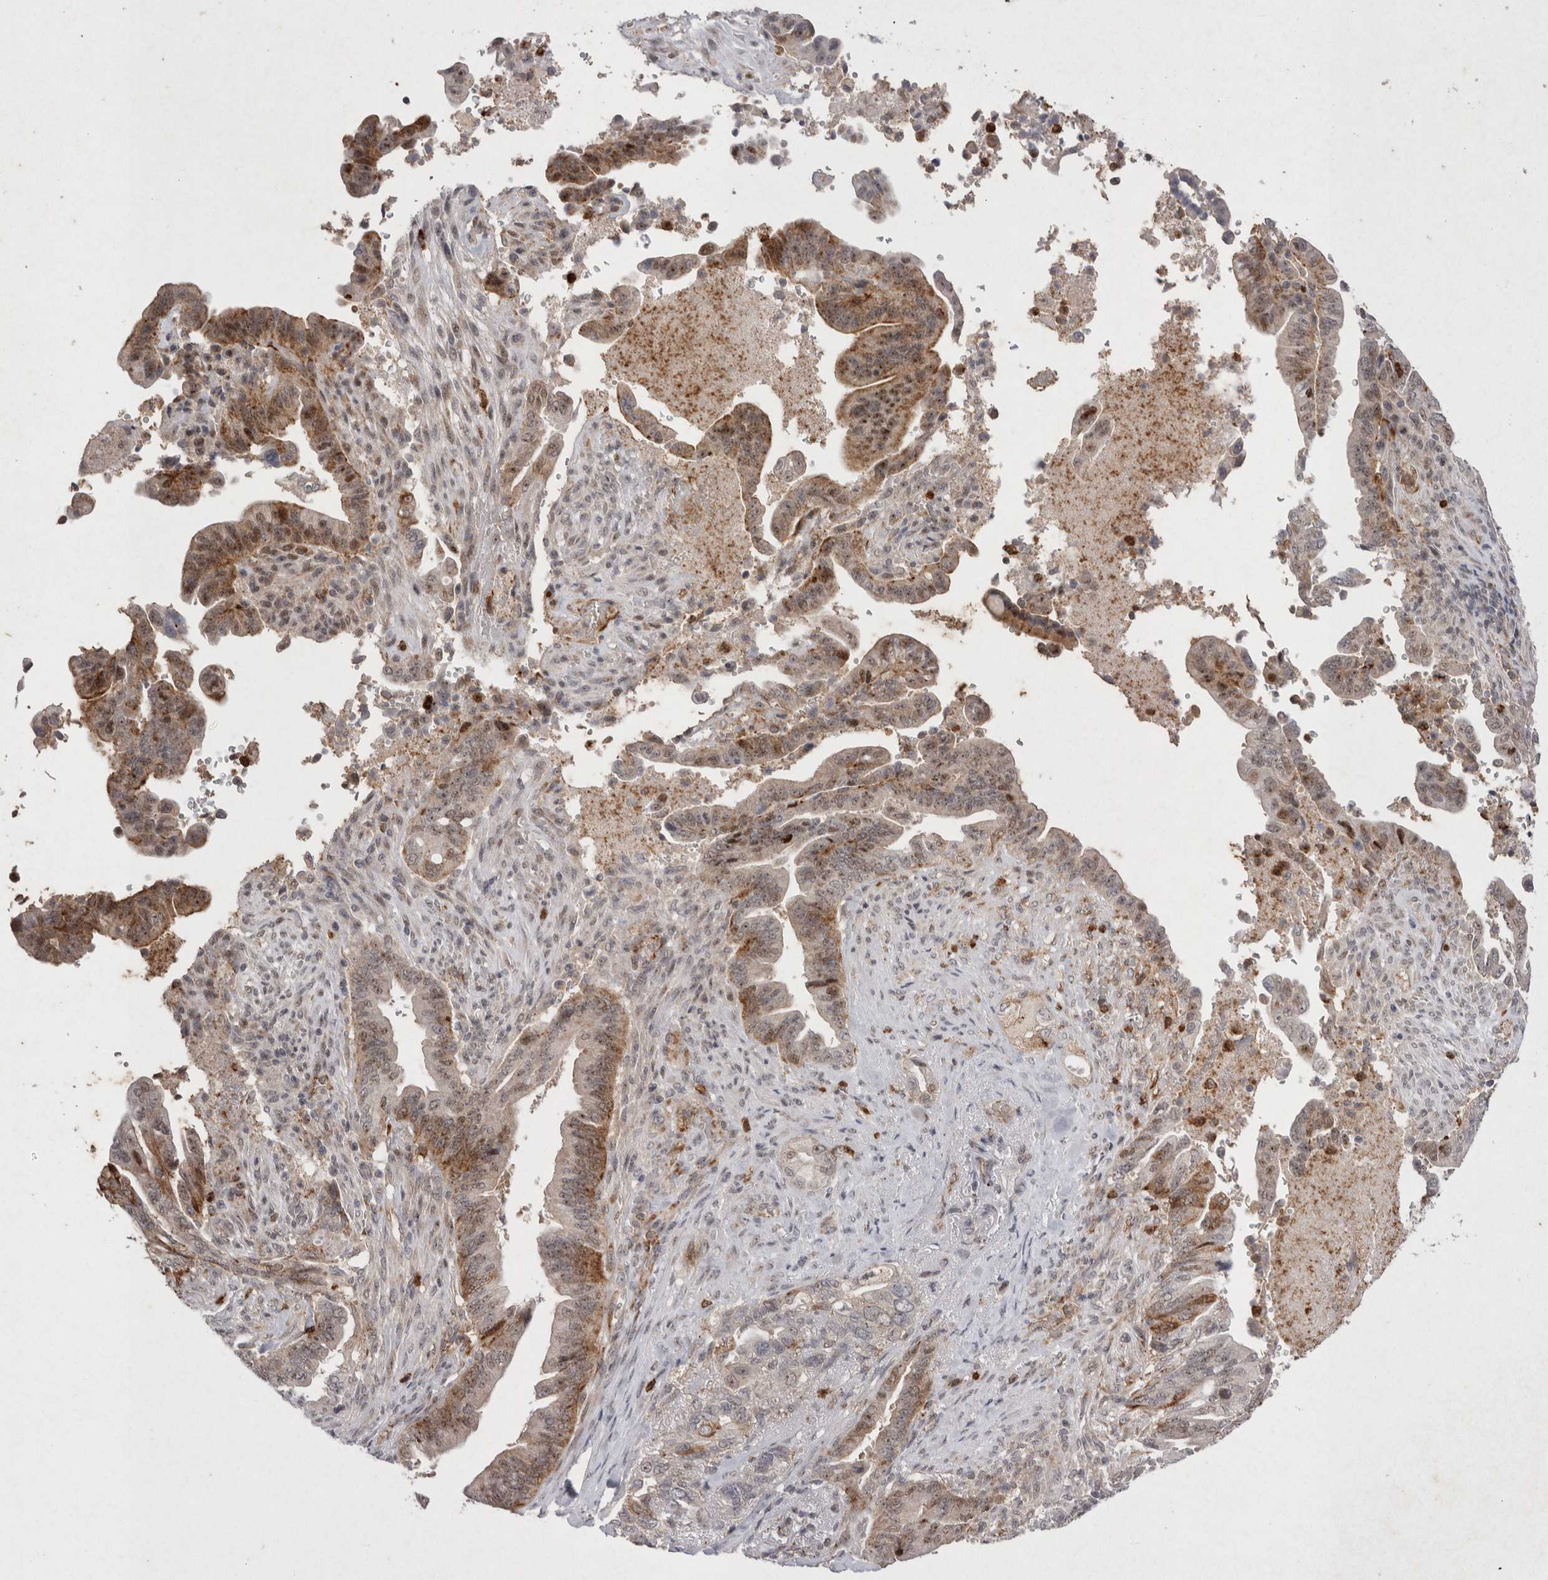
{"staining": {"intensity": "moderate", "quantity": ">75%", "location": "cytoplasmic/membranous,nuclear"}, "tissue": "pancreatic cancer", "cell_type": "Tumor cells", "image_type": "cancer", "snomed": [{"axis": "morphology", "description": "Adenocarcinoma, NOS"}, {"axis": "topography", "description": "Pancreas"}], "caption": "DAB immunohistochemical staining of pancreatic cancer (adenocarcinoma) displays moderate cytoplasmic/membranous and nuclear protein staining in about >75% of tumor cells.", "gene": "STK11", "patient": {"sex": "male", "age": 70}}